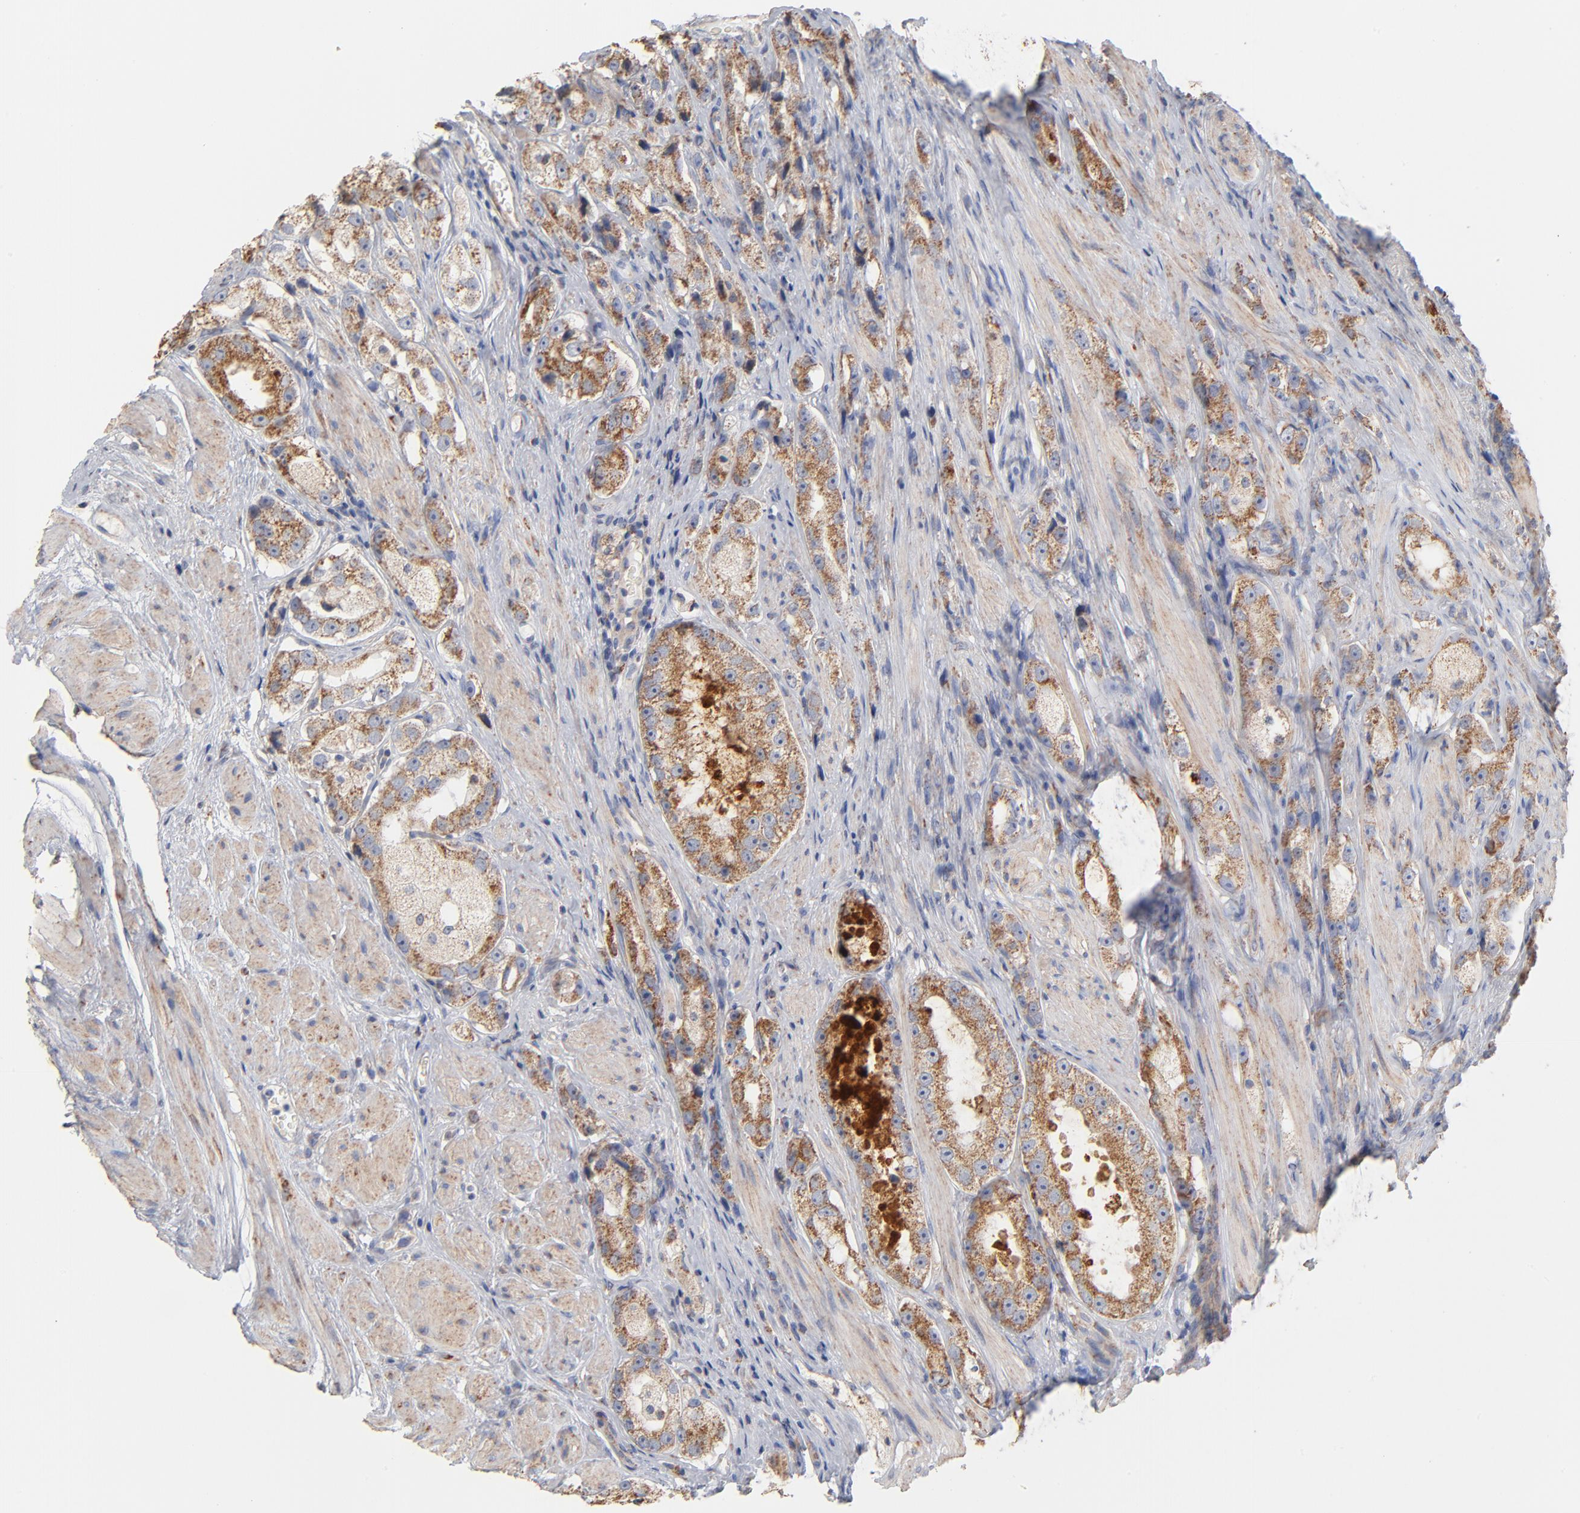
{"staining": {"intensity": "strong", "quantity": ">75%", "location": "cytoplasmic/membranous"}, "tissue": "prostate cancer", "cell_type": "Tumor cells", "image_type": "cancer", "snomed": [{"axis": "morphology", "description": "Adenocarcinoma, High grade"}, {"axis": "topography", "description": "Prostate"}], "caption": "The micrograph demonstrates immunohistochemical staining of adenocarcinoma (high-grade) (prostate). There is strong cytoplasmic/membranous staining is present in approximately >75% of tumor cells.", "gene": "UQCRC1", "patient": {"sex": "male", "age": 63}}